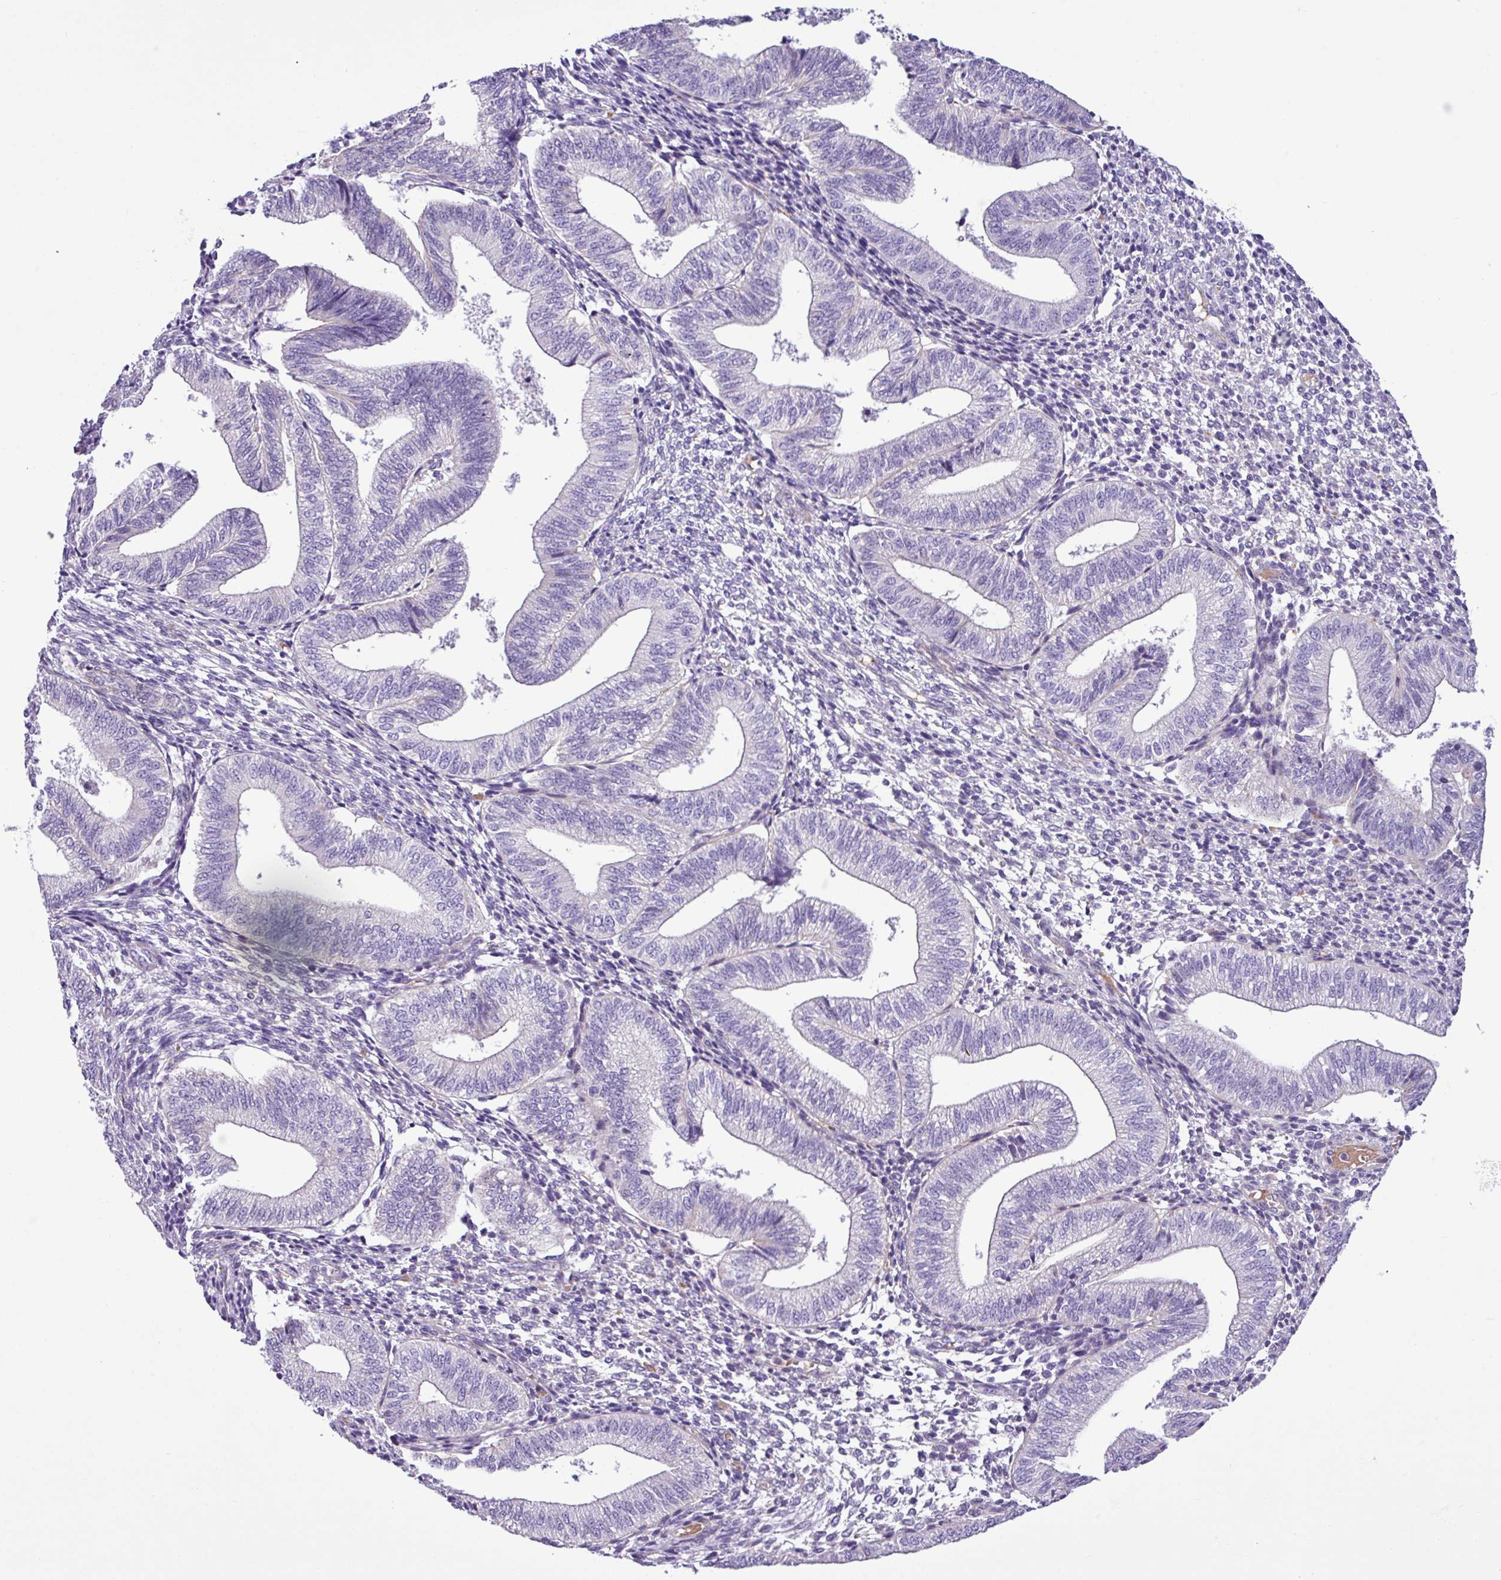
{"staining": {"intensity": "negative", "quantity": "none", "location": "none"}, "tissue": "endometrium", "cell_type": "Cells in endometrial stroma", "image_type": "normal", "snomed": [{"axis": "morphology", "description": "Normal tissue, NOS"}, {"axis": "topography", "description": "Endometrium"}], "caption": "The histopathology image reveals no significant expression in cells in endometrial stroma of endometrium. (Brightfield microscopy of DAB (3,3'-diaminobenzidine) immunohistochemistry at high magnification).", "gene": "C11orf91", "patient": {"sex": "female", "age": 34}}